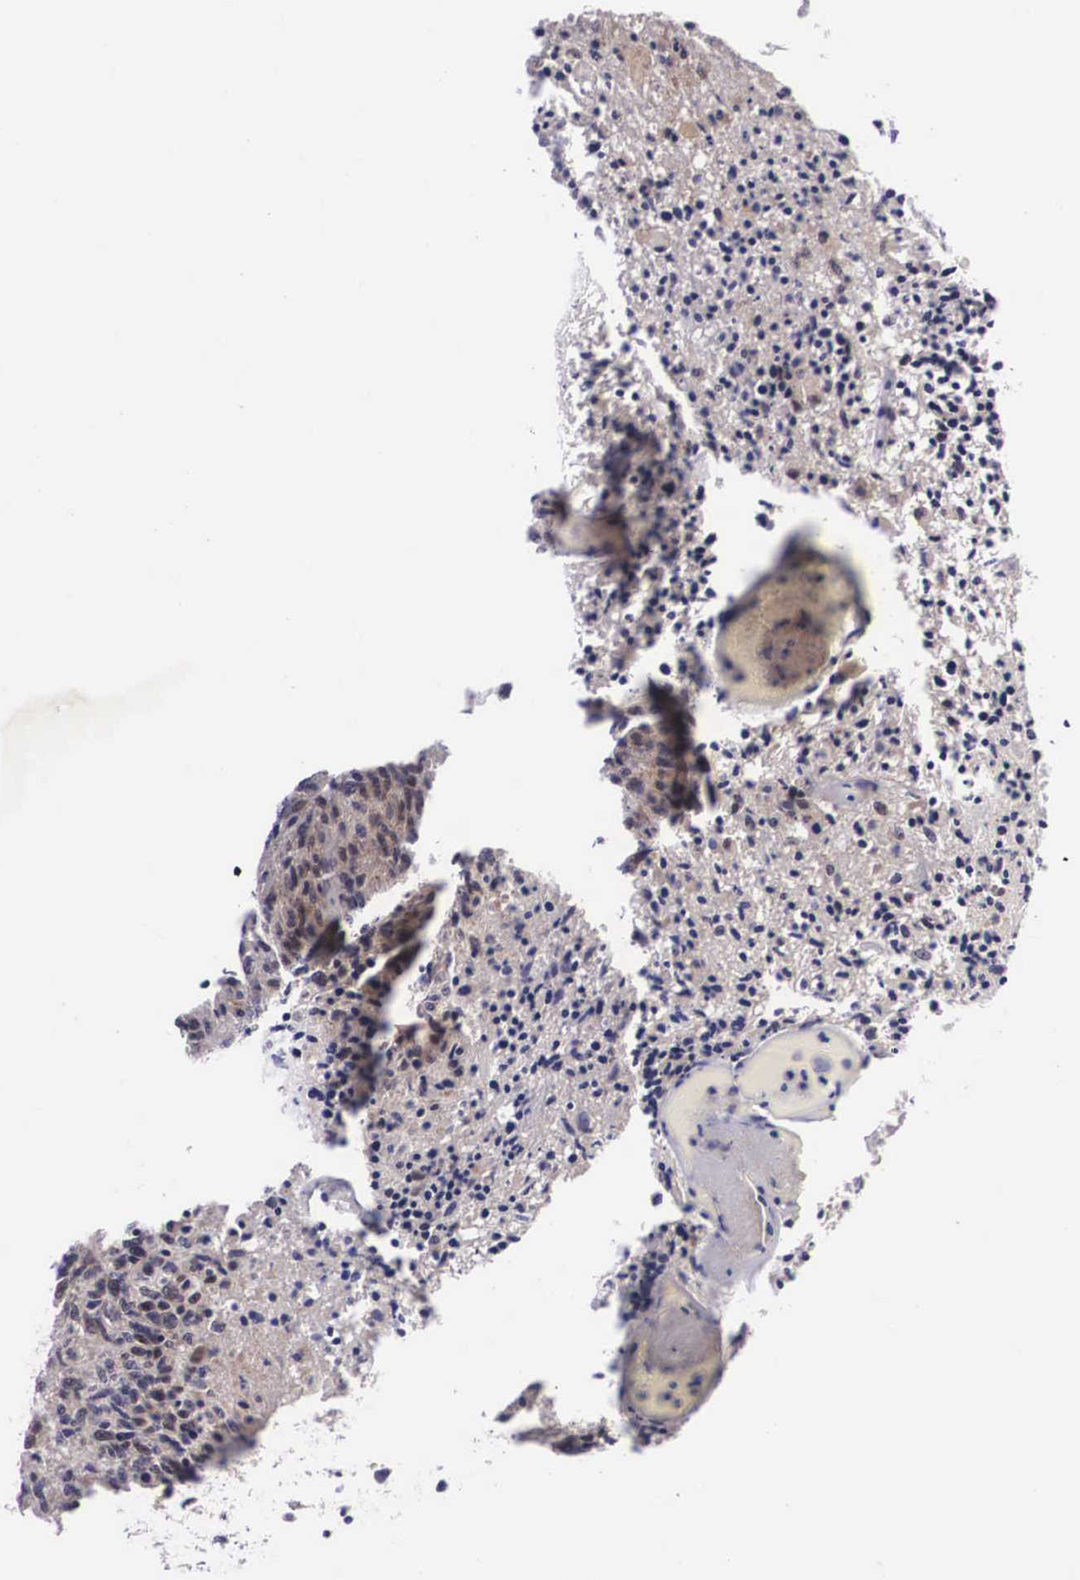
{"staining": {"intensity": "weak", "quantity": "25%-75%", "location": "cytoplasmic/membranous,nuclear"}, "tissue": "glioma", "cell_type": "Tumor cells", "image_type": "cancer", "snomed": [{"axis": "morphology", "description": "Glioma, malignant, High grade"}, {"axis": "topography", "description": "Brain"}], "caption": "Brown immunohistochemical staining in glioma displays weak cytoplasmic/membranous and nuclear expression in approximately 25%-75% of tumor cells. (DAB IHC, brown staining for protein, blue staining for nuclei).", "gene": "EMID1", "patient": {"sex": "male", "age": 36}}